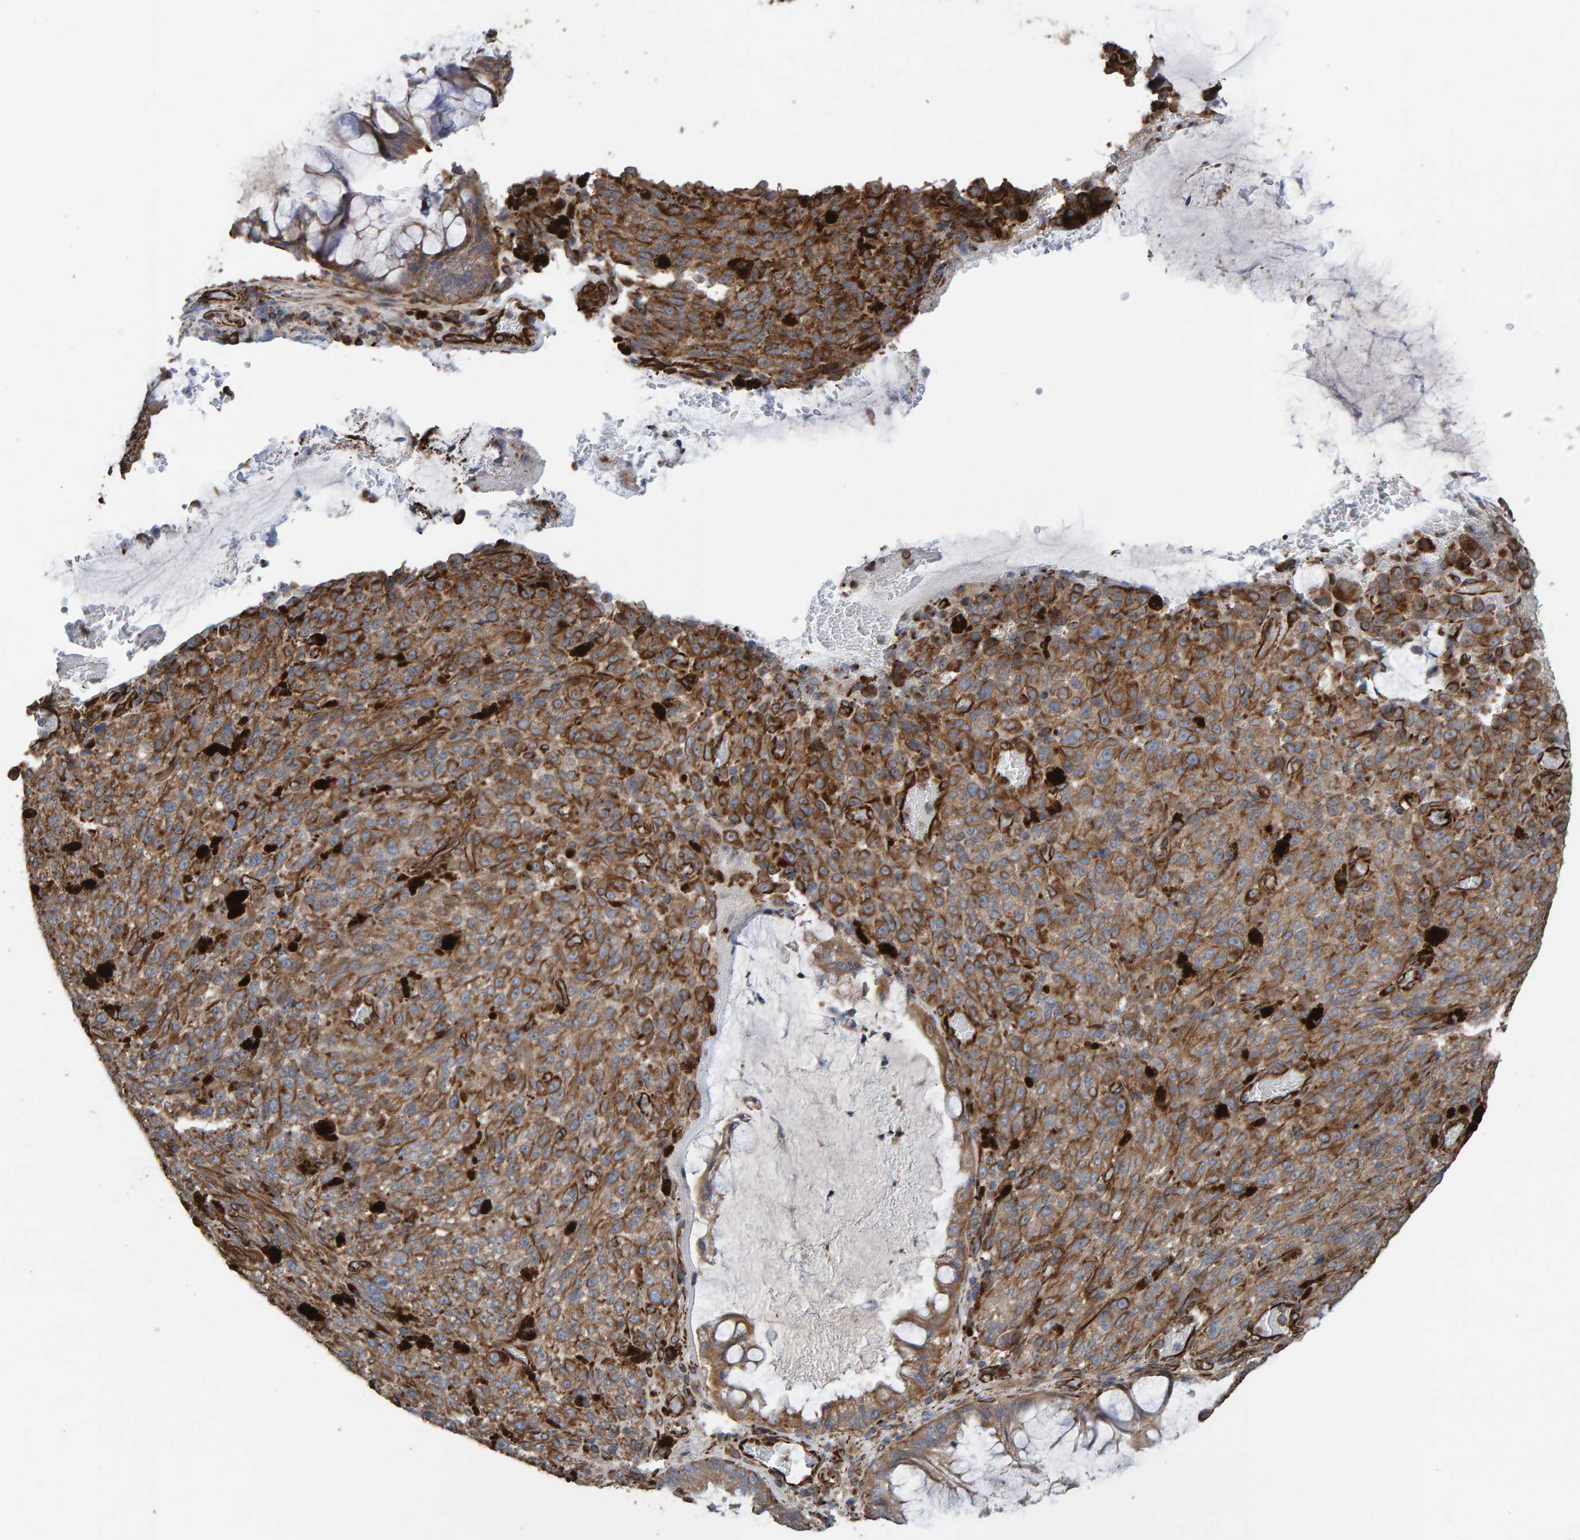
{"staining": {"intensity": "moderate", "quantity": ">75%", "location": "cytoplasmic/membranous"}, "tissue": "melanoma", "cell_type": "Tumor cells", "image_type": "cancer", "snomed": [{"axis": "morphology", "description": "Malignant melanoma, NOS"}, {"axis": "topography", "description": "Rectum"}], "caption": "Malignant melanoma was stained to show a protein in brown. There is medium levels of moderate cytoplasmic/membranous staining in about >75% of tumor cells.", "gene": "ZNF347", "patient": {"sex": "female", "age": 81}}